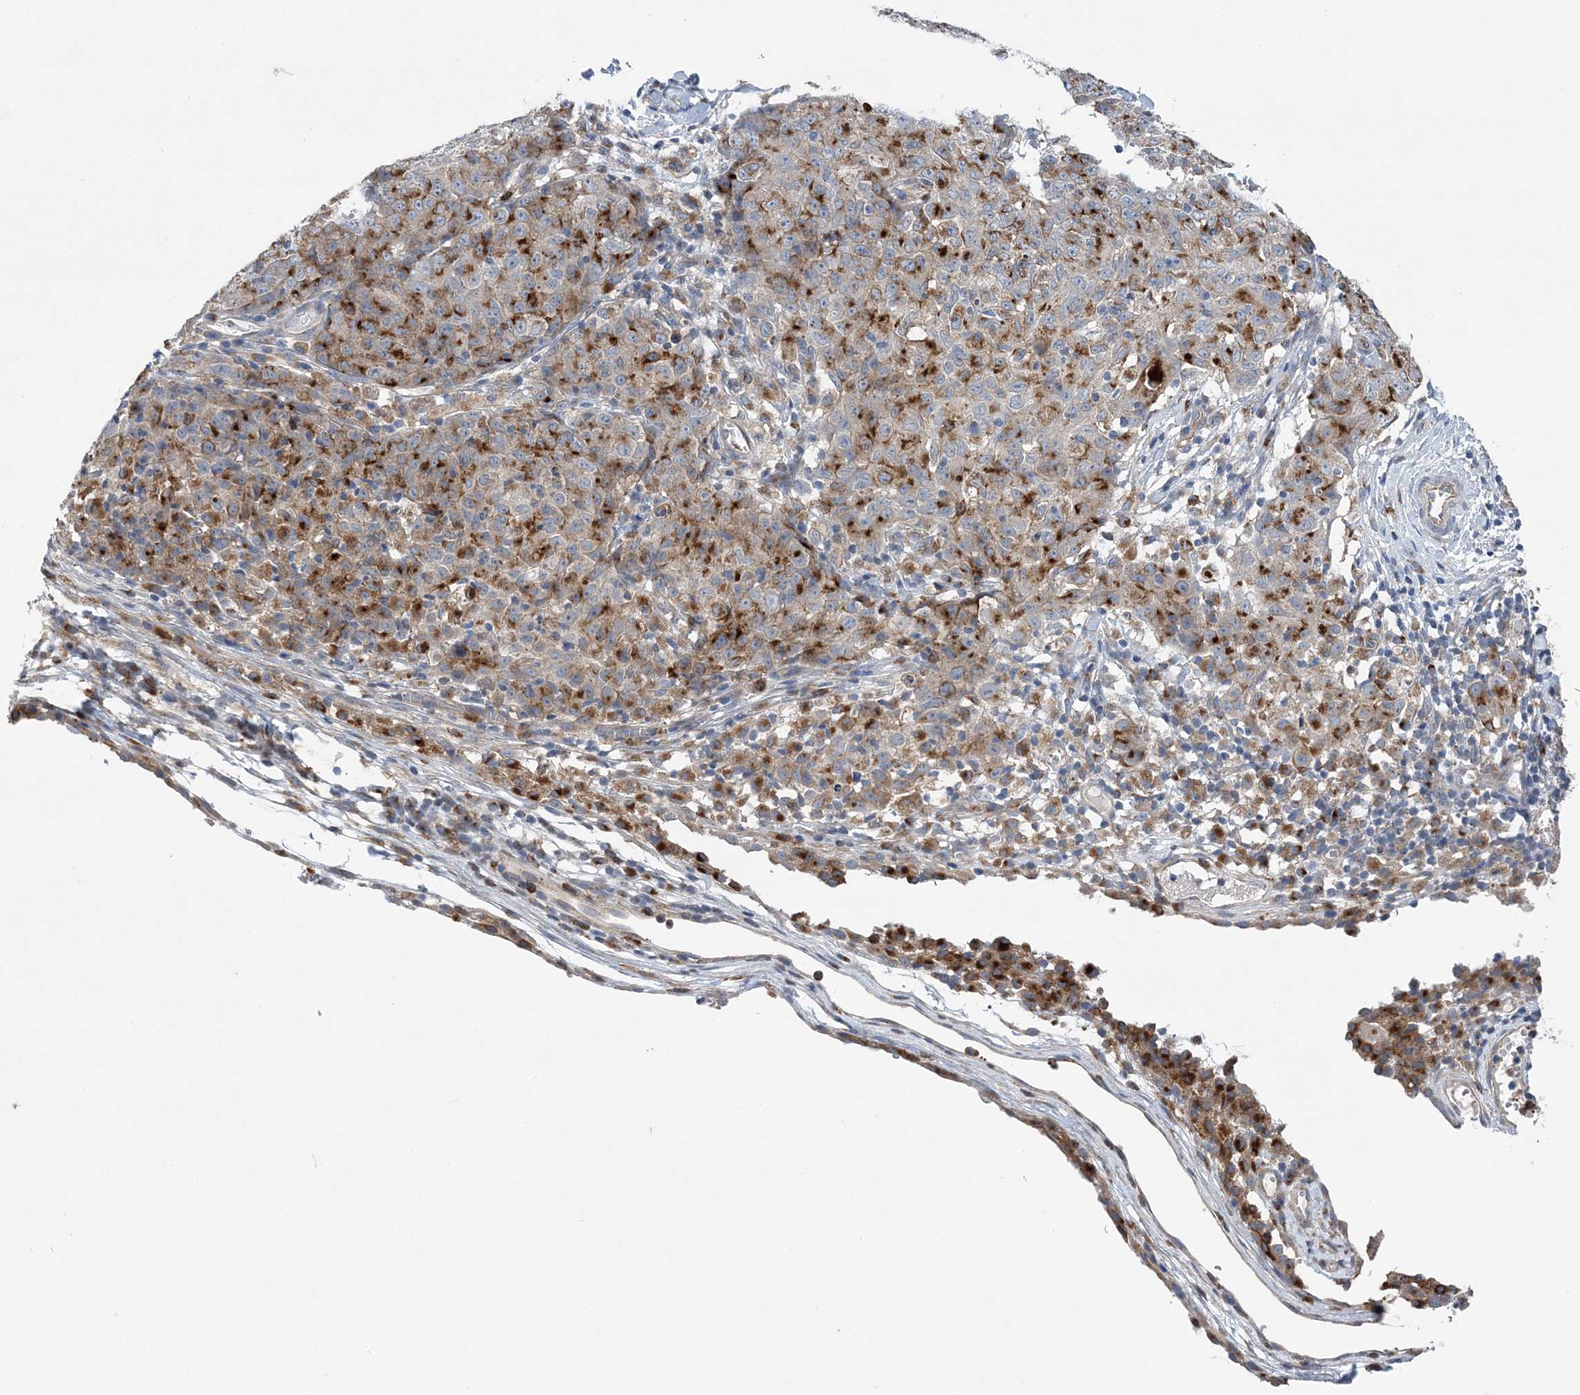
{"staining": {"intensity": "strong", "quantity": "25%-75%", "location": "cytoplasmic/membranous"}, "tissue": "ovarian cancer", "cell_type": "Tumor cells", "image_type": "cancer", "snomed": [{"axis": "morphology", "description": "Carcinoma, endometroid"}, {"axis": "topography", "description": "Ovary"}], "caption": "Immunohistochemical staining of human ovarian cancer (endometroid carcinoma) exhibits strong cytoplasmic/membranous protein positivity in about 25%-75% of tumor cells.", "gene": "PTTG1IP", "patient": {"sex": "female", "age": 42}}